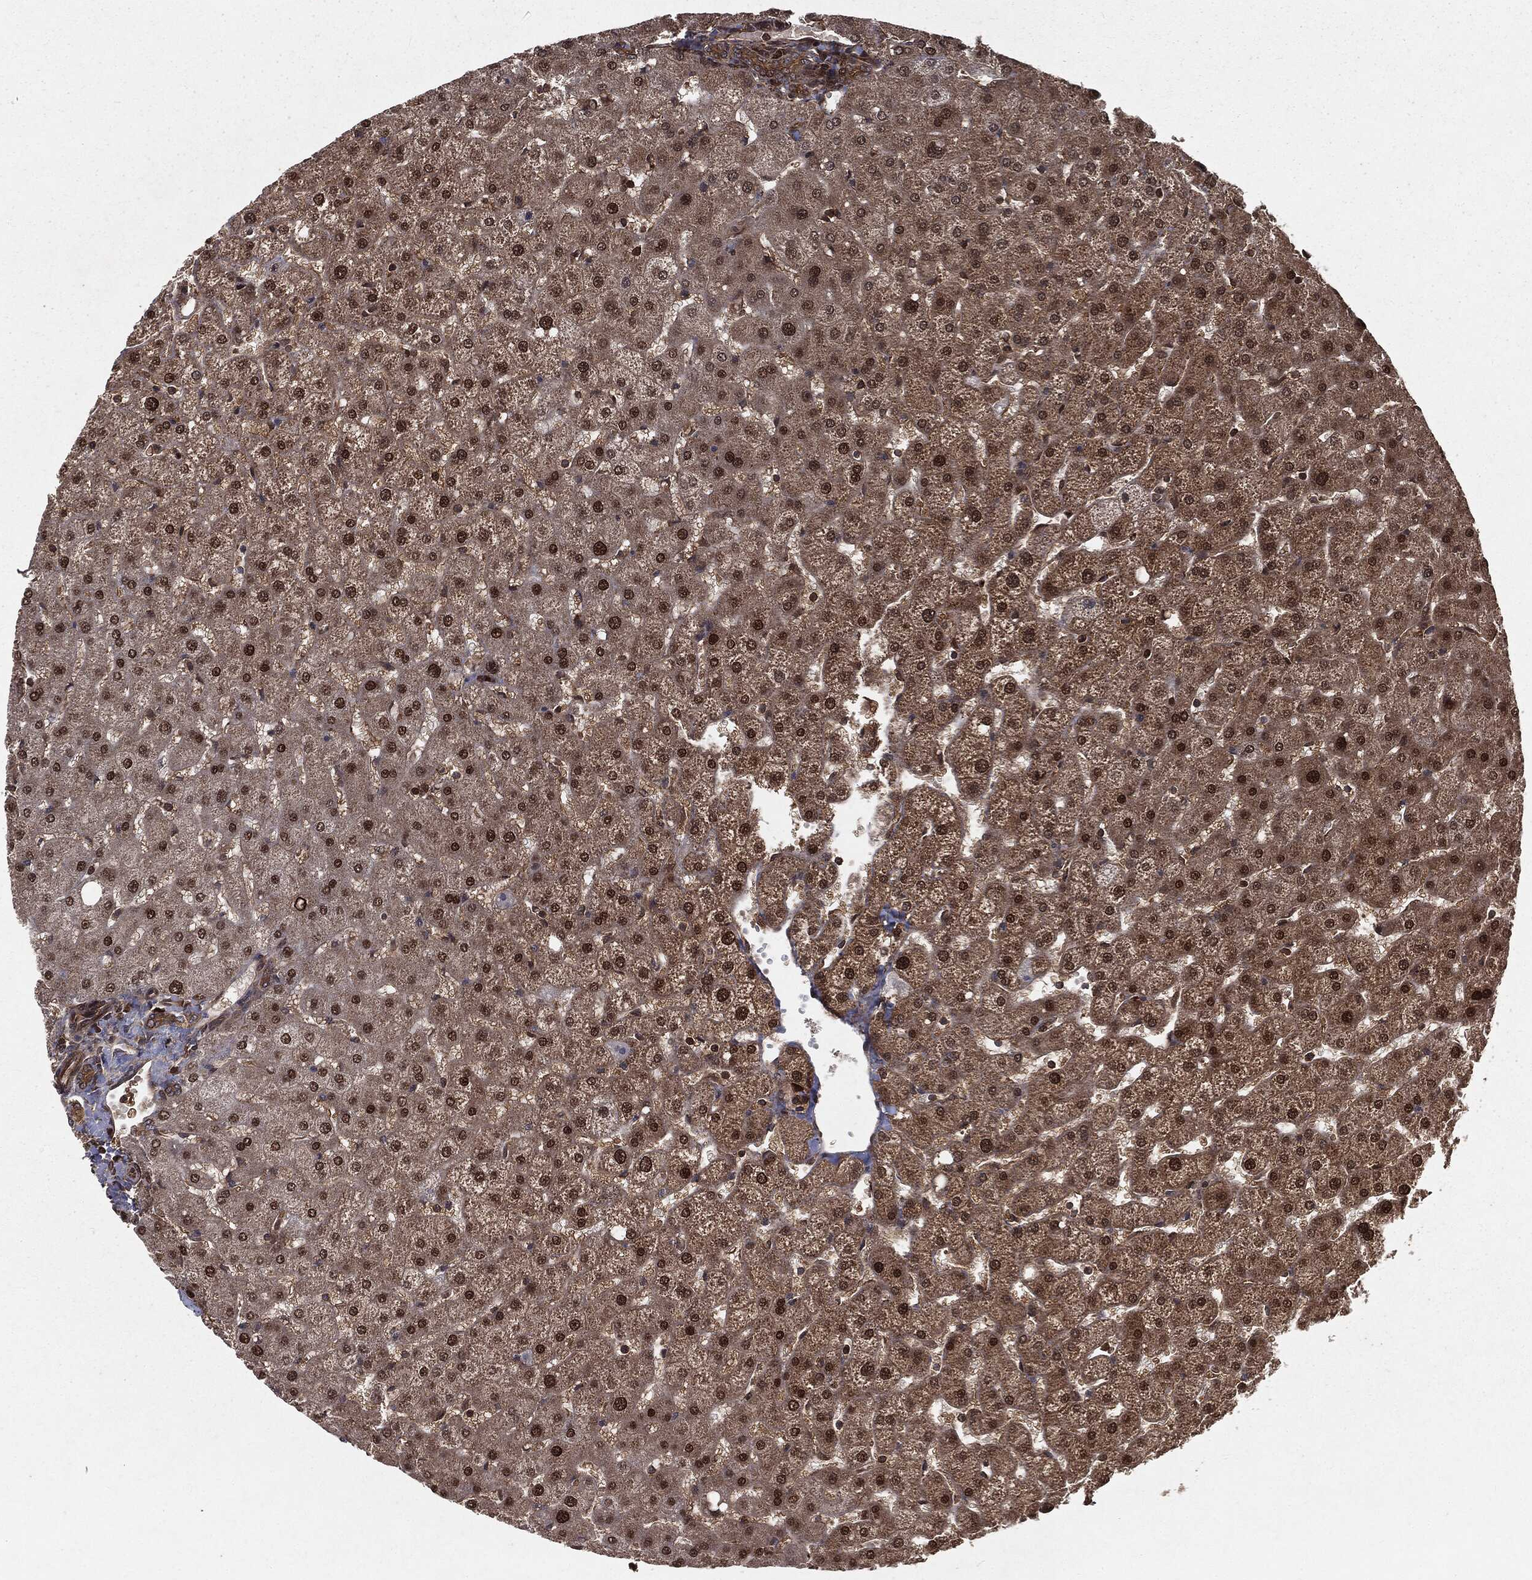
{"staining": {"intensity": "moderate", "quantity": ">75%", "location": "cytoplasmic/membranous"}, "tissue": "liver", "cell_type": "Cholangiocytes", "image_type": "normal", "snomed": [{"axis": "morphology", "description": "Normal tissue, NOS"}, {"axis": "topography", "description": "Liver"}], "caption": "Liver stained with DAB (3,3'-diaminobenzidine) immunohistochemistry (IHC) shows medium levels of moderate cytoplasmic/membranous expression in approximately >75% of cholangiocytes. The staining is performed using DAB (3,3'-diaminobenzidine) brown chromogen to label protein expression. The nuclei are counter-stained blue using hematoxylin.", "gene": "RANBP9", "patient": {"sex": "female", "age": 50}}